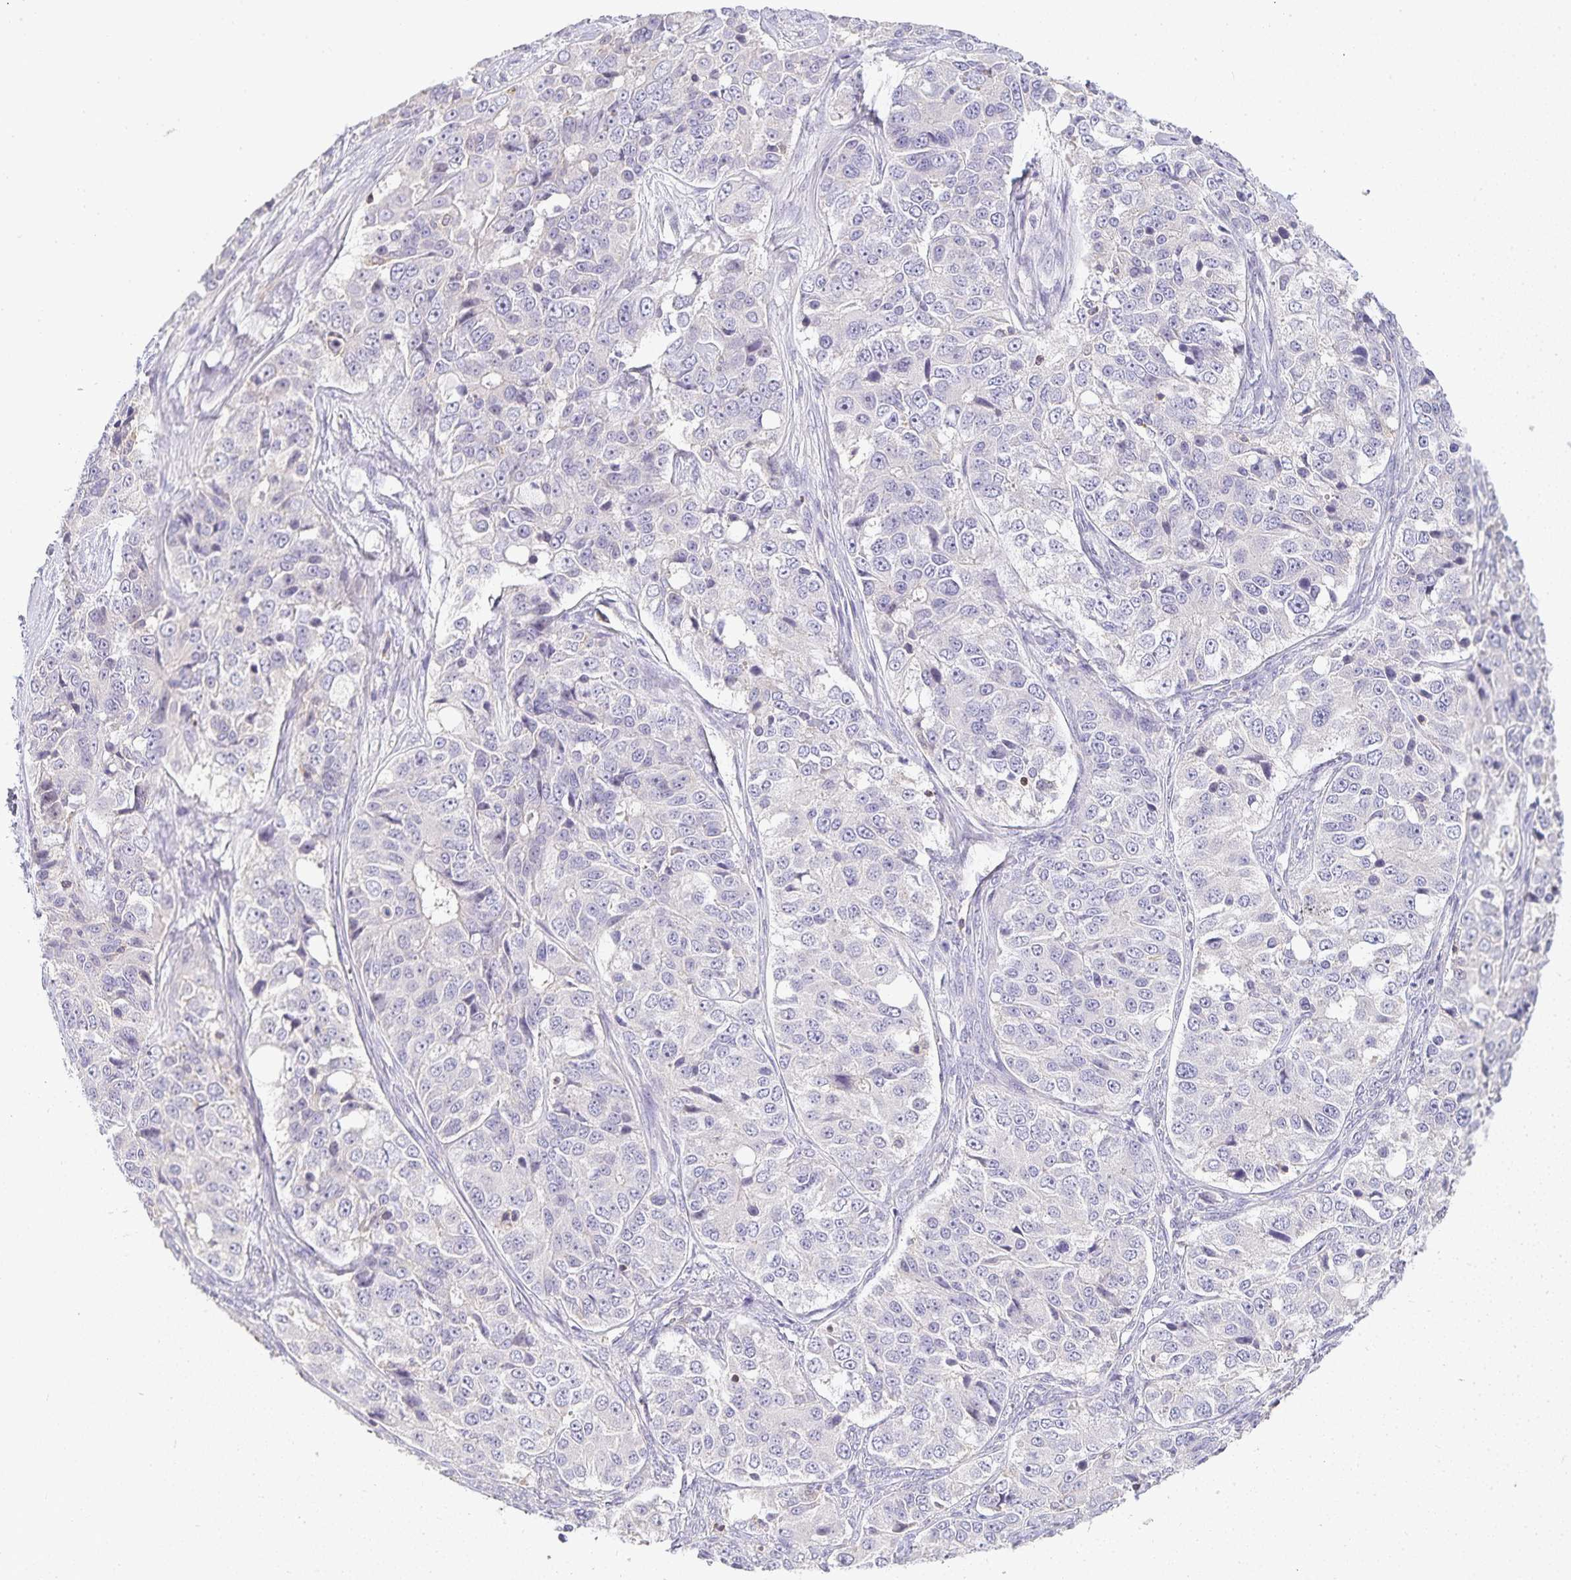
{"staining": {"intensity": "negative", "quantity": "none", "location": "none"}, "tissue": "ovarian cancer", "cell_type": "Tumor cells", "image_type": "cancer", "snomed": [{"axis": "morphology", "description": "Carcinoma, endometroid"}, {"axis": "topography", "description": "Ovary"}], "caption": "Human ovarian cancer stained for a protein using immunohistochemistry (IHC) reveals no staining in tumor cells.", "gene": "GATA3", "patient": {"sex": "female", "age": 51}}